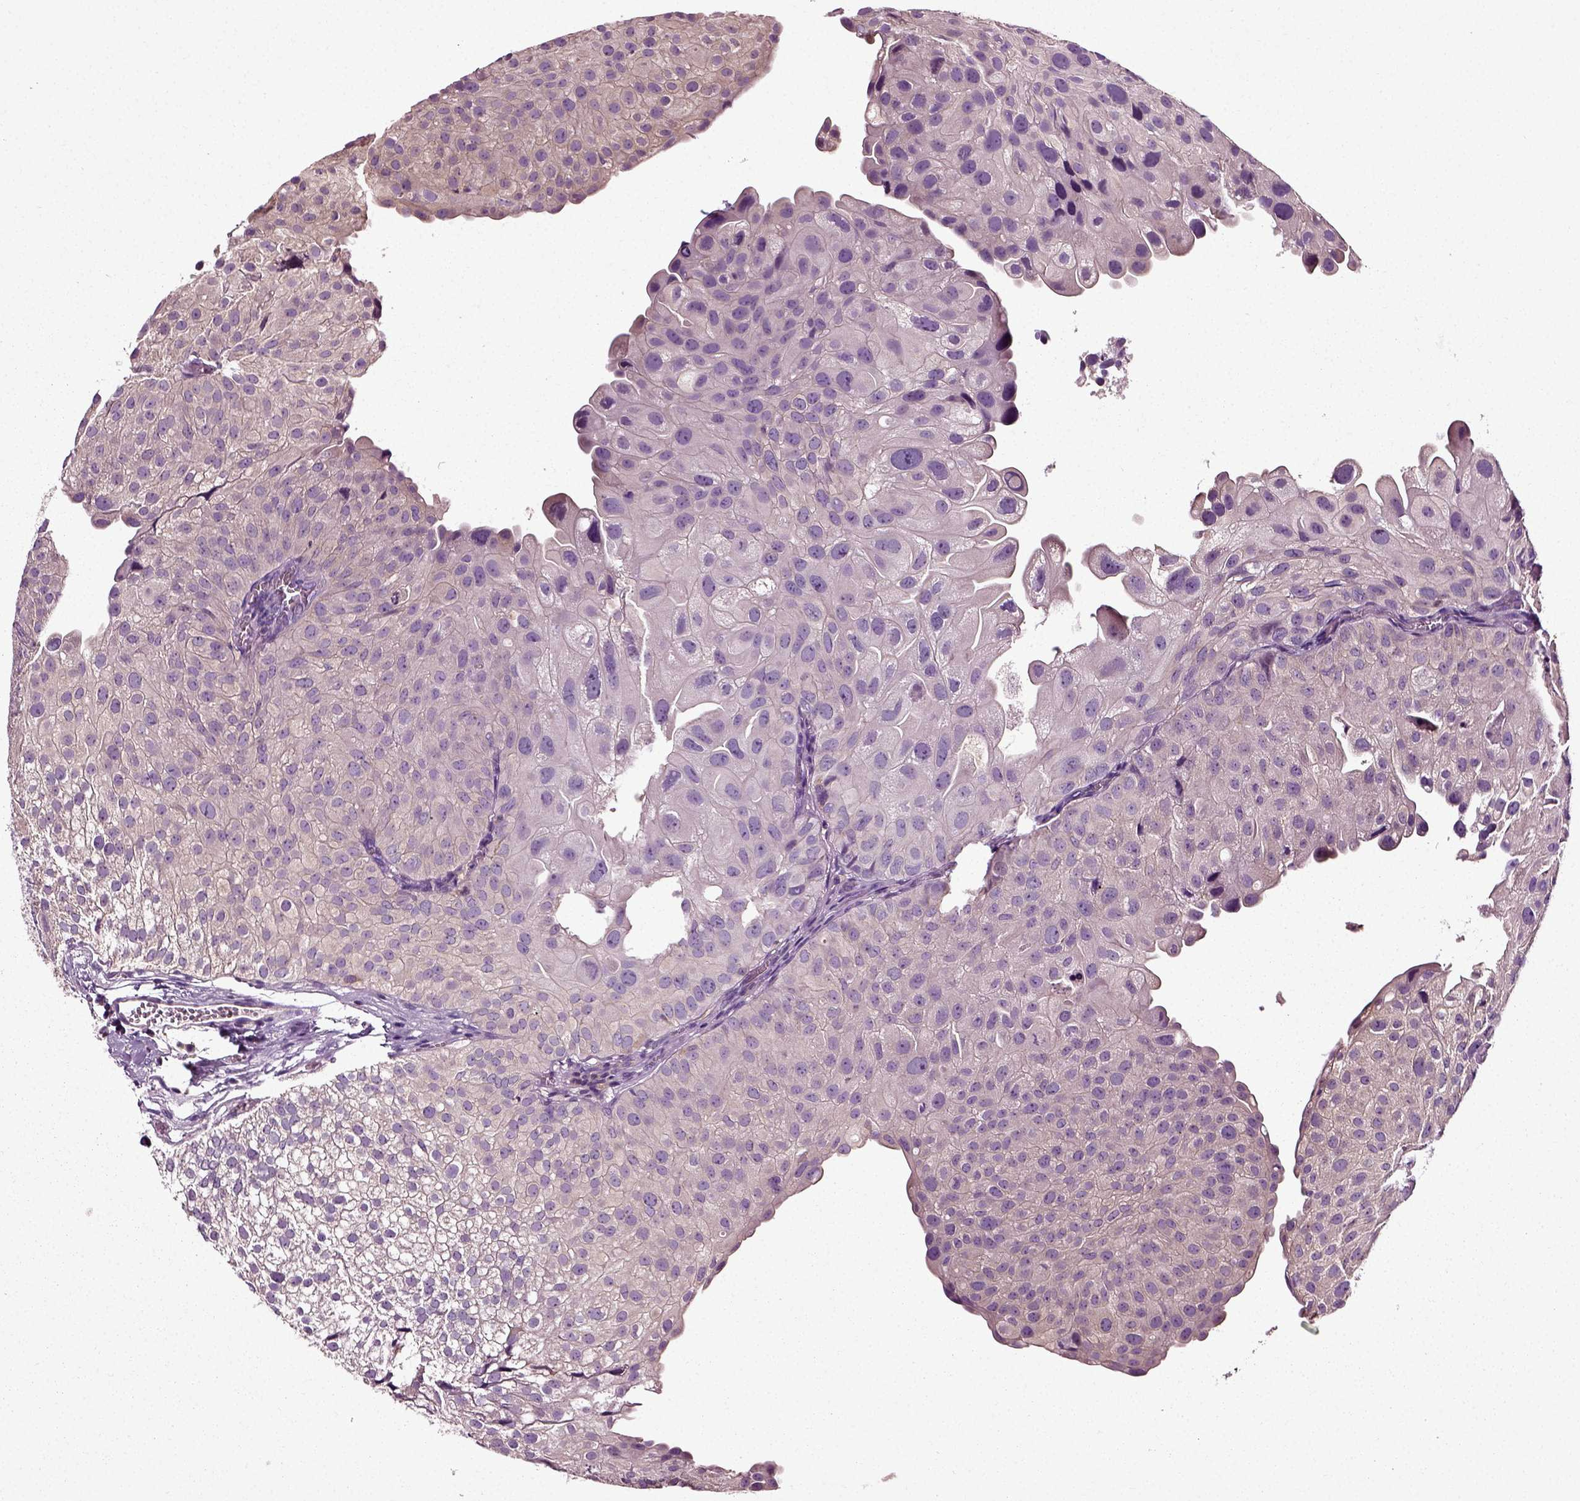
{"staining": {"intensity": "negative", "quantity": "none", "location": "none"}, "tissue": "urothelial cancer", "cell_type": "Tumor cells", "image_type": "cancer", "snomed": [{"axis": "morphology", "description": "Urothelial carcinoma, Low grade"}, {"axis": "topography", "description": "Urinary bladder"}], "caption": "Urothelial cancer was stained to show a protein in brown. There is no significant expression in tumor cells.", "gene": "RHOF", "patient": {"sex": "female", "age": 78}}